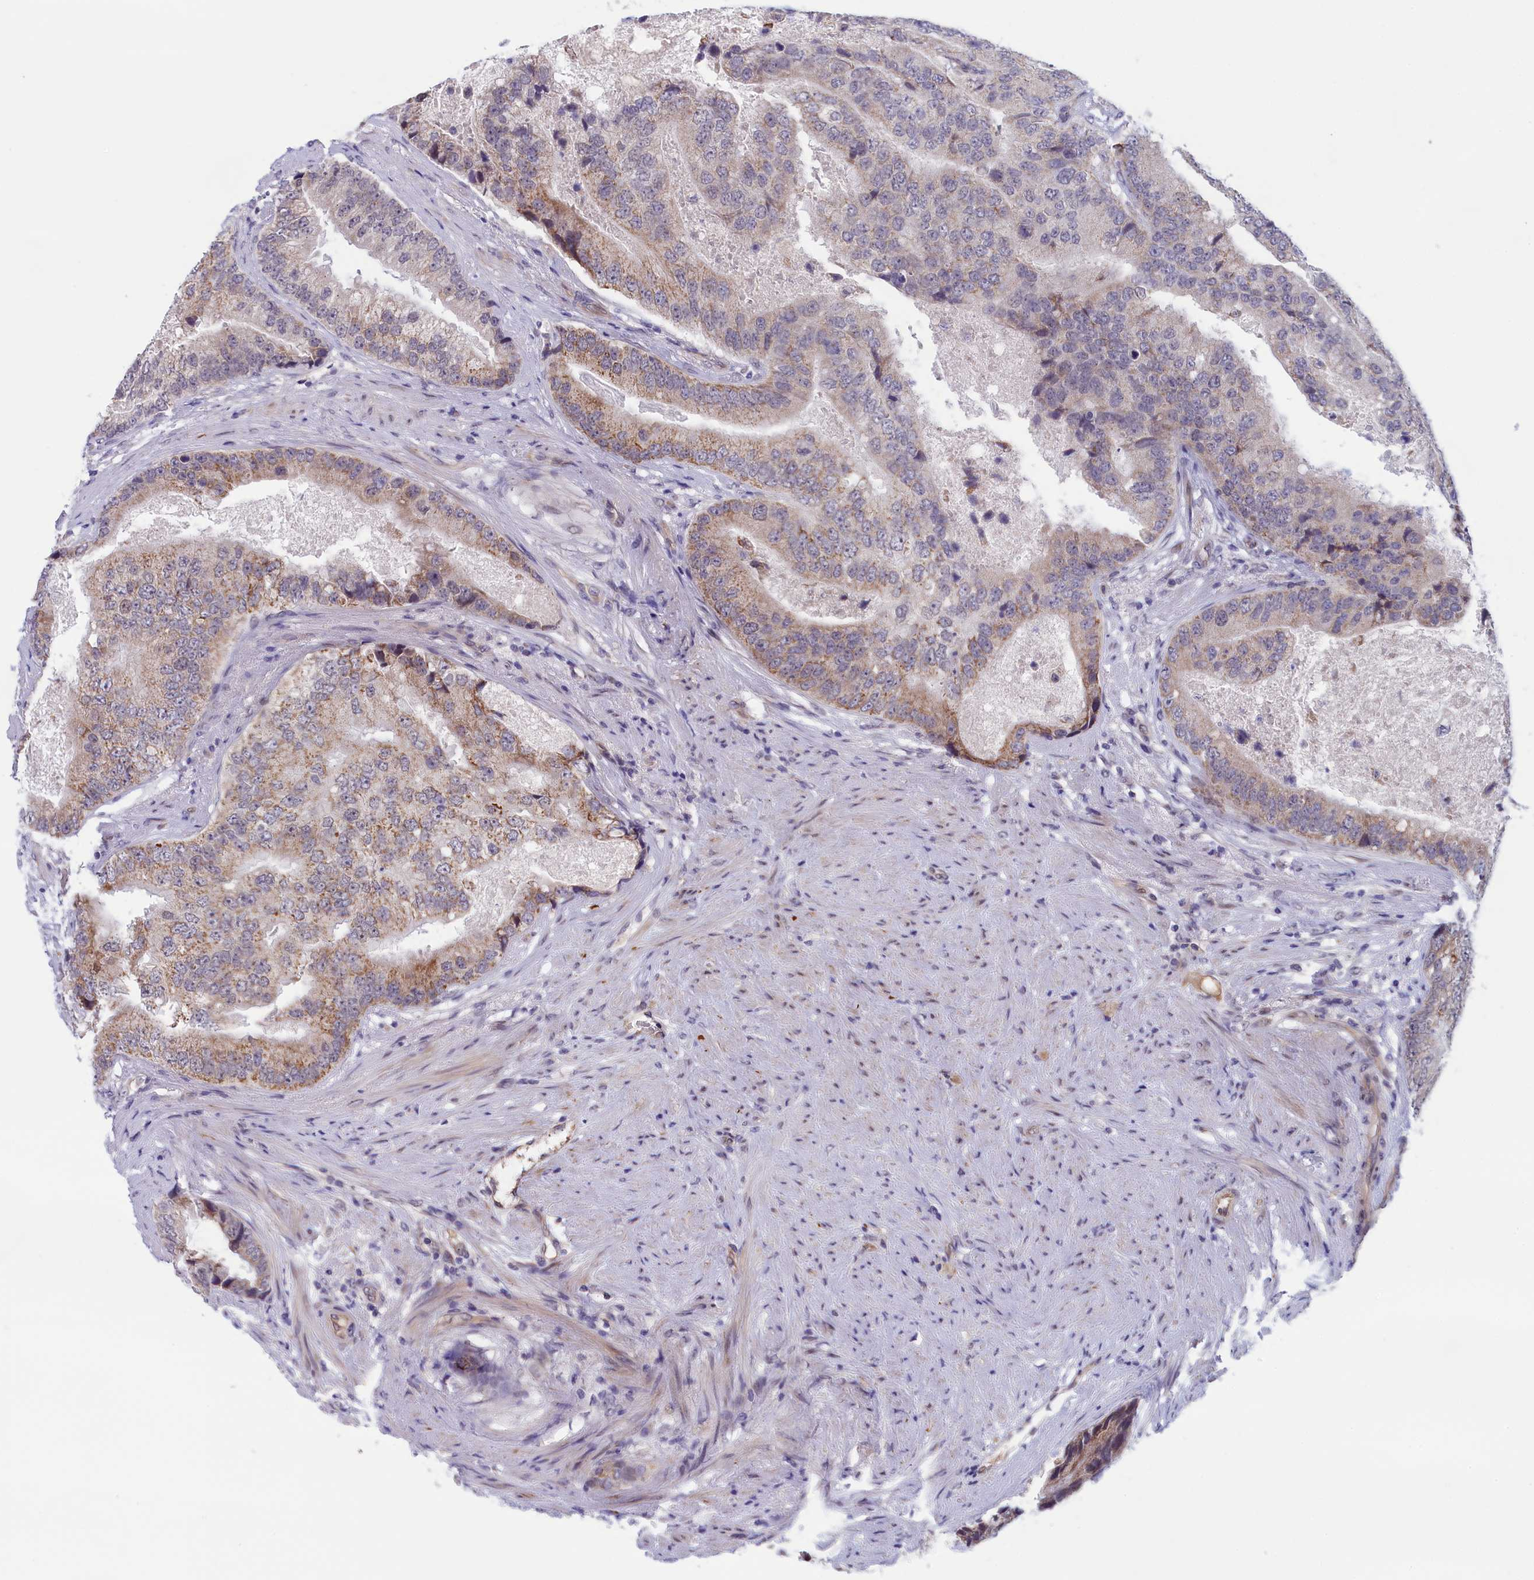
{"staining": {"intensity": "moderate", "quantity": "25%-75%", "location": "cytoplasmic/membranous"}, "tissue": "prostate cancer", "cell_type": "Tumor cells", "image_type": "cancer", "snomed": [{"axis": "morphology", "description": "Adenocarcinoma, High grade"}, {"axis": "topography", "description": "Prostate"}], "caption": "The immunohistochemical stain labels moderate cytoplasmic/membranous expression in tumor cells of prostate adenocarcinoma (high-grade) tissue.", "gene": "IGFALS", "patient": {"sex": "male", "age": 70}}